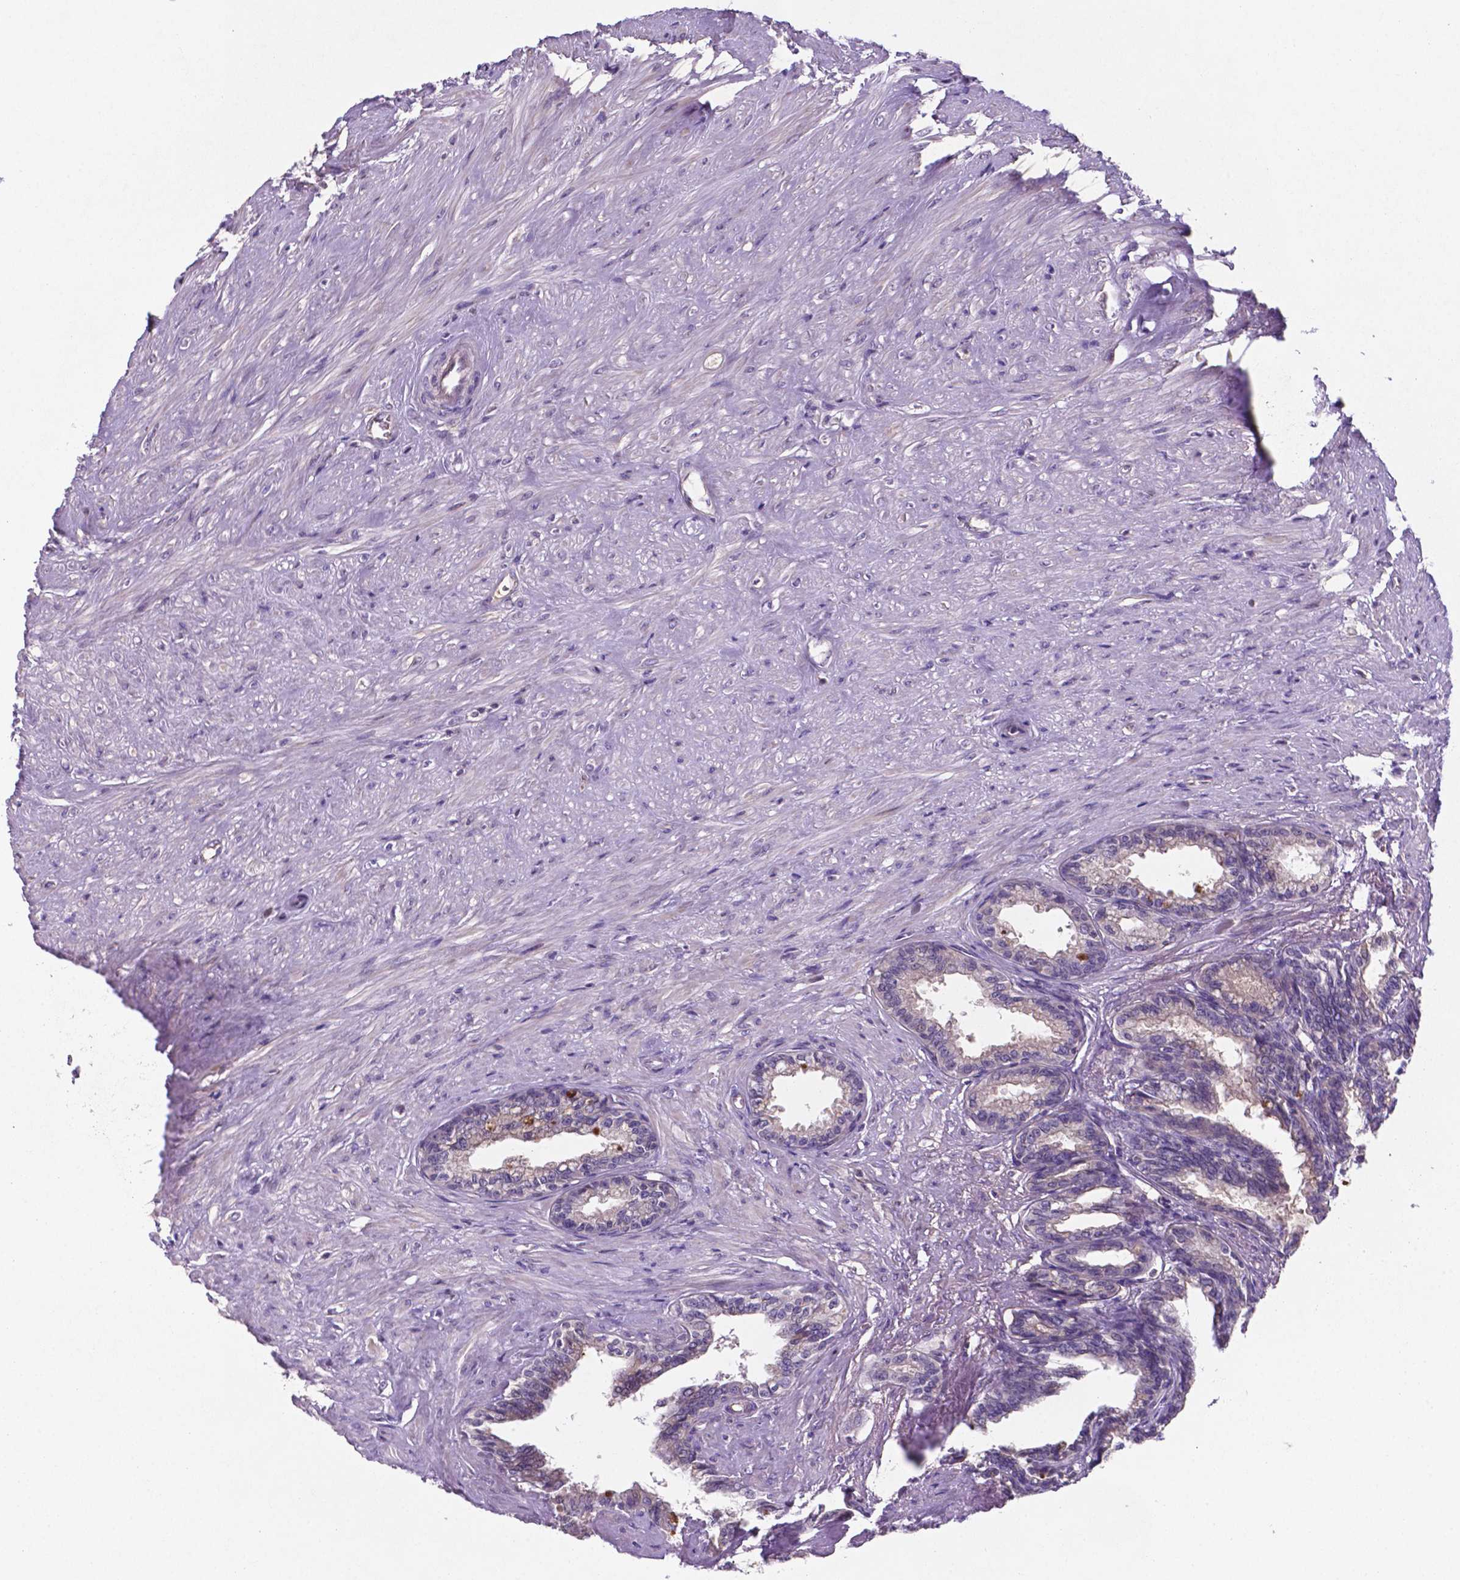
{"staining": {"intensity": "negative", "quantity": "none", "location": "none"}, "tissue": "seminal vesicle", "cell_type": "Glandular cells", "image_type": "normal", "snomed": [{"axis": "morphology", "description": "Normal tissue, NOS"}, {"axis": "morphology", "description": "Urothelial carcinoma, NOS"}, {"axis": "topography", "description": "Urinary bladder"}, {"axis": "topography", "description": "Seminal veicle"}], "caption": "Immunohistochemical staining of normal seminal vesicle reveals no significant staining in glandular cells. (Brightfield microscopy of DAB immunohistochemistry (IHC) at high magnification).", "gene": "TM4SF20", "patient": {"sex": "male", "age": 76}}